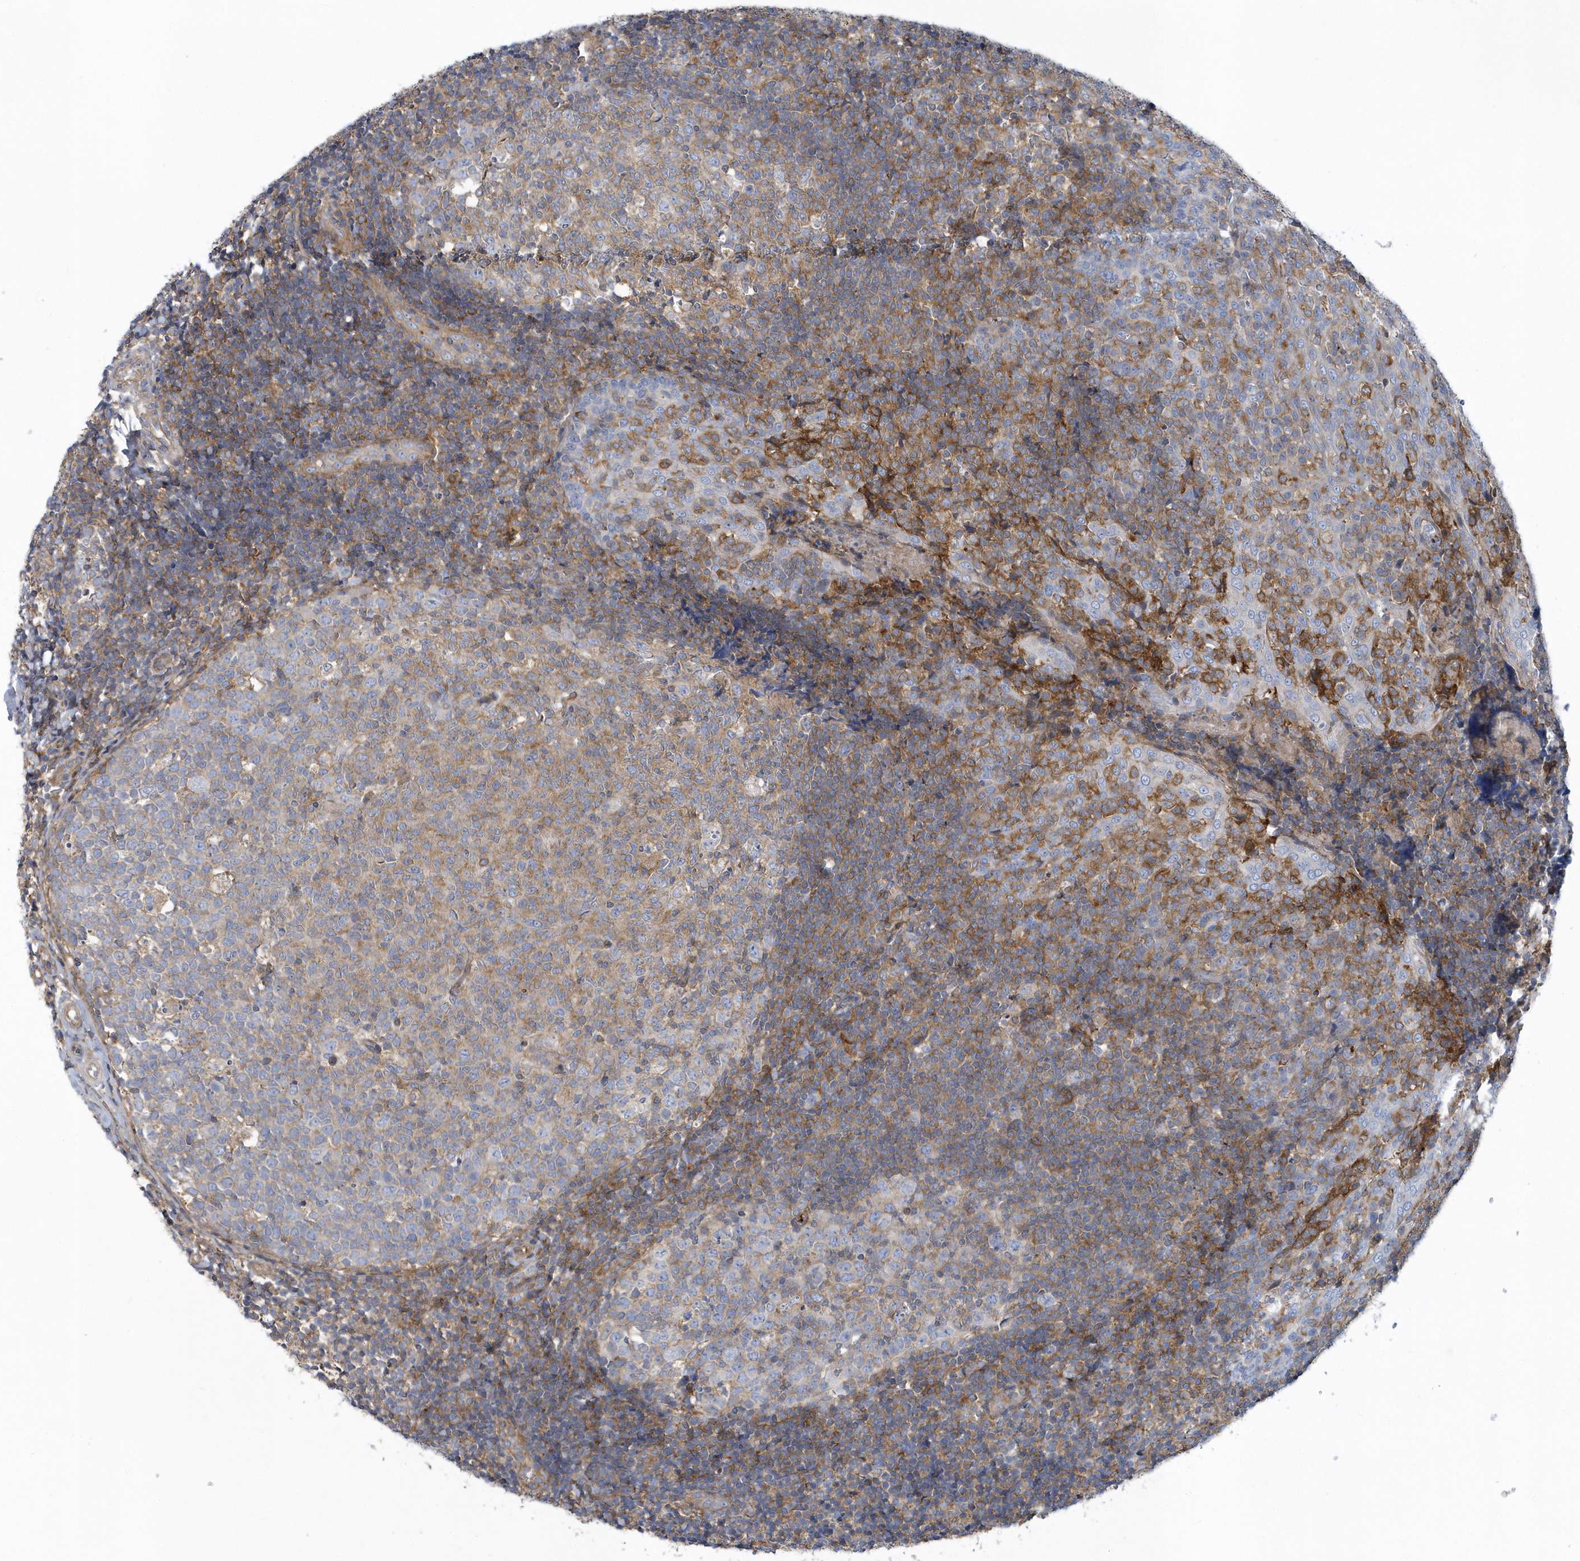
{"staining": {"intensity": "weak", "quantity": "<25%", "location": "cytoplasmic/membranous"}, "tissue": "tonsil", "cell_type": "Germinal center cells", "image_type": "normal", "snomed": [{"axis": "morphology", "description": "Normal tissue, NOS"}, {"axis": "topography", "description": "Tonsil"}], "caption": "High power microscopy image of an immunohistochemistry (IHC) histopathology image of normal tonsil, revealing no significant positivity in germinal center cells.", "gene": "ARAP2", "patient": {"sex": "female", "age": 19}}